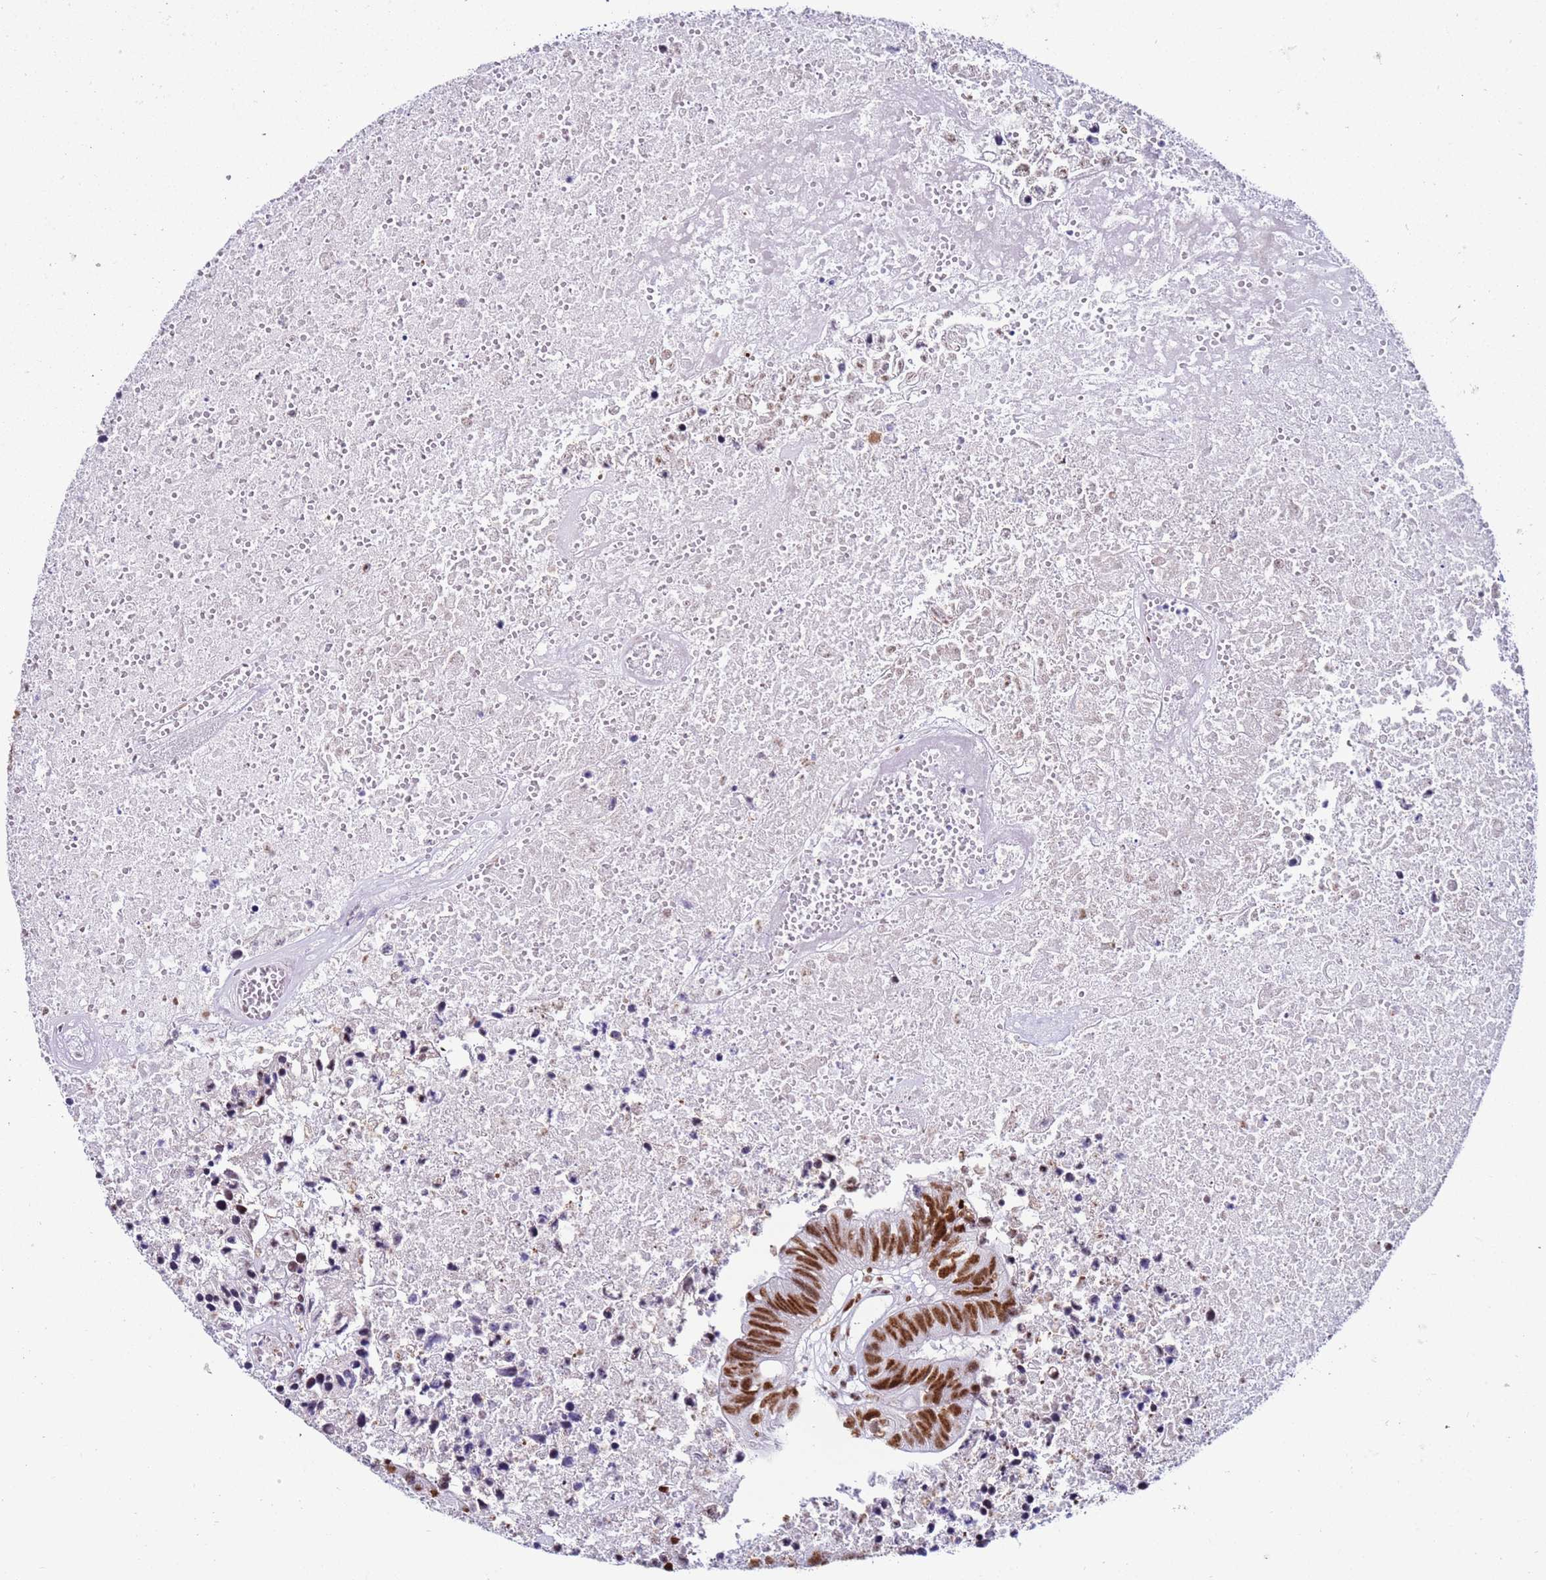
{"staining": {"intensity": "moderate", "quantity": ">75%", "location": "nuclear"}, "tissue": "colorectal cancer", "cell_type": "Tumor cells", "image_type": "cancer", "snomed": [{"axis": "morphology", "description": "Adenocarcinoma, NOS"}, {"axis": "topography", "description": "Colon"}], "caption": "Moderate nuclear protein positivity is appreciated in about >75% of tumor cells in adenocarcinoma (colorectal).", "gene": "KPNA4", "patient": {"sex": "female", "age": 48}}